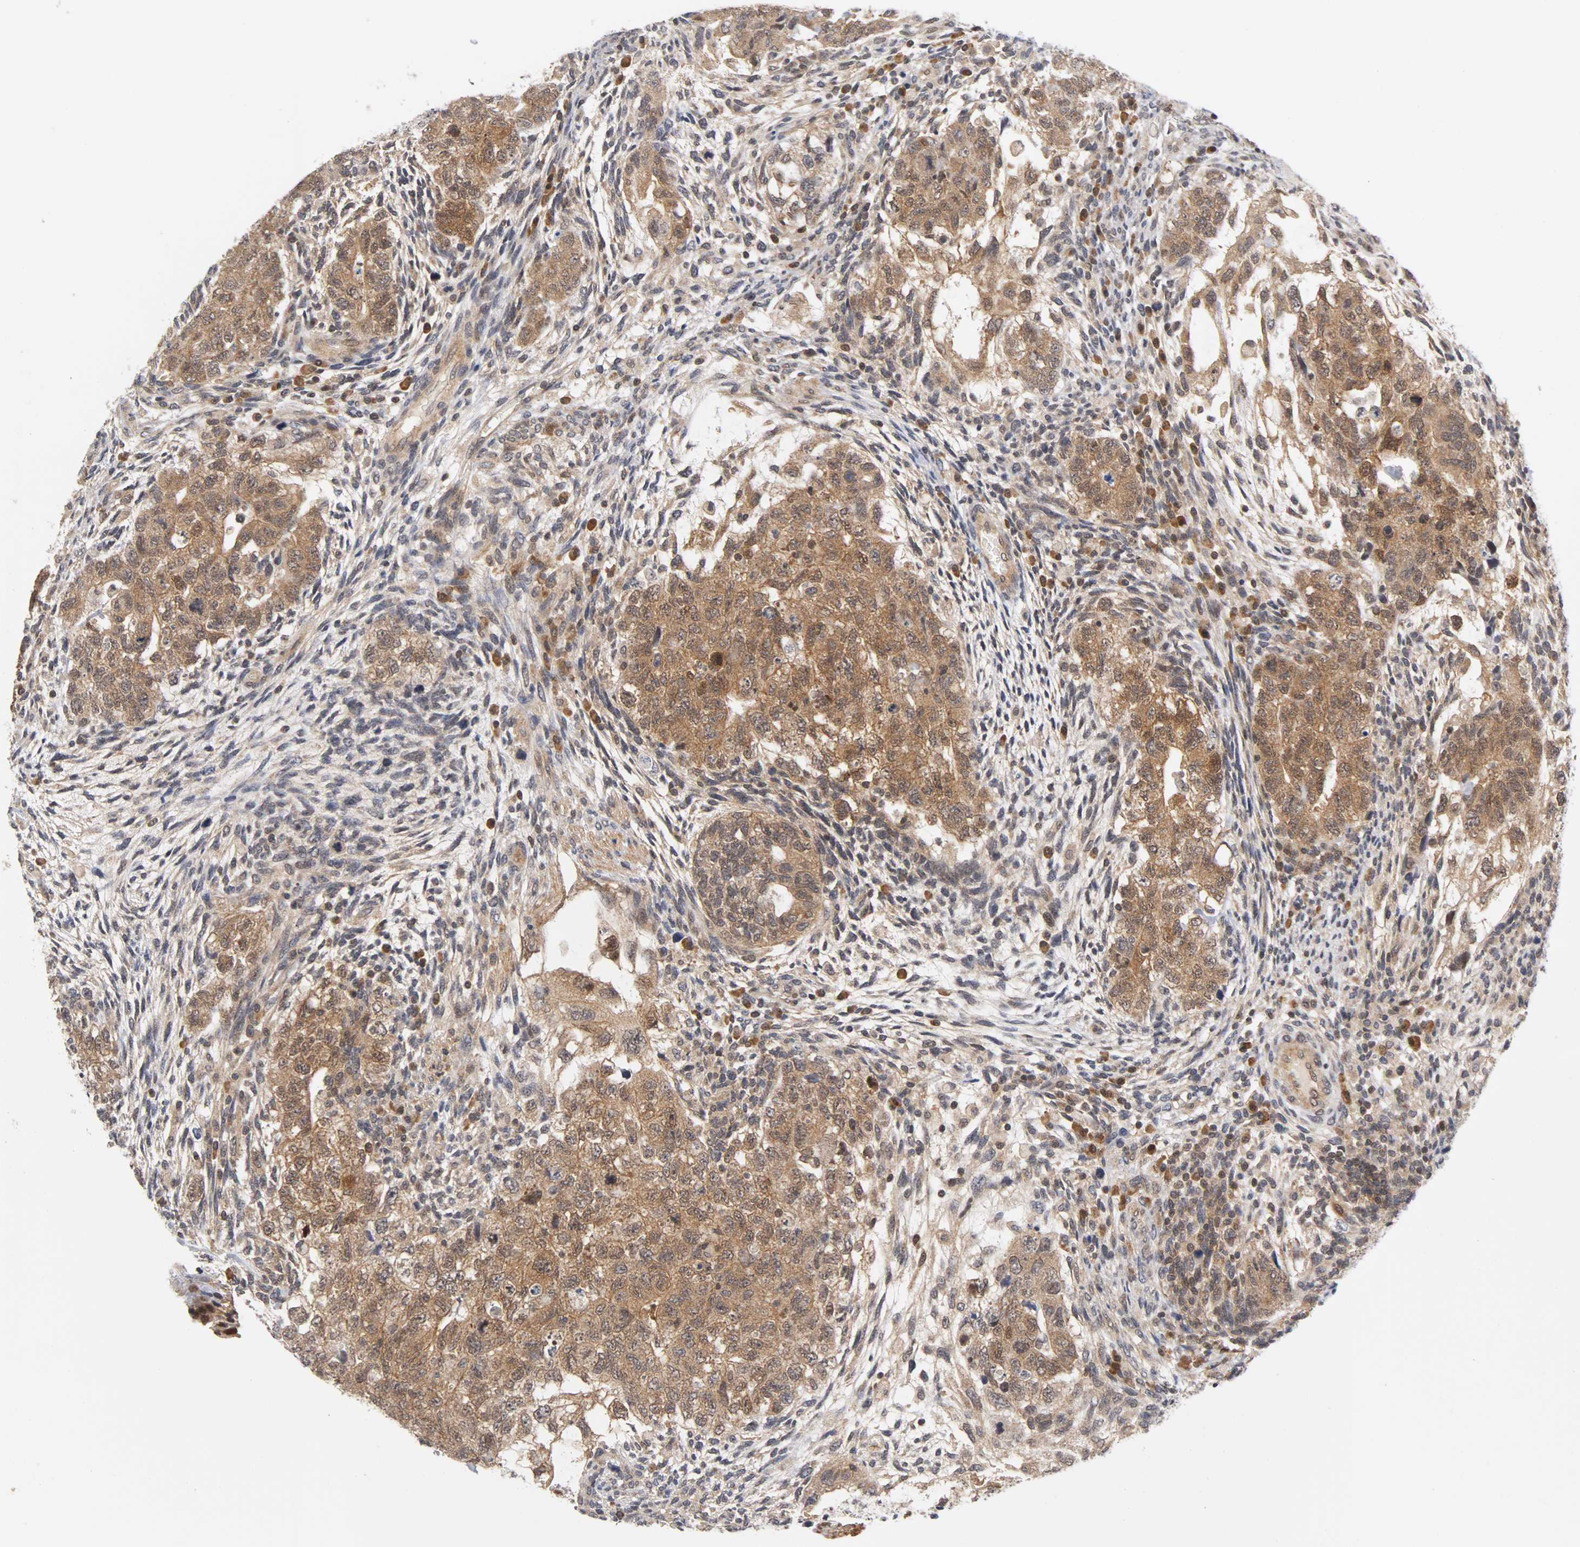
{"staining": {"intensity": "moderate", "quantity": ">75%", "location": "cytoplasmic/membranous,nuclear"}, "tissue": "testis cancer", "cell_type": "Tumor cells", "image_type": "cancer", "snomed": [{"axis": "morphology", "description": "Normal tissue, NOS"}, {"axis": "morphology", "description": "Carcinoma, Embryonal, NOS"}, {"axis": "topography", "description": "Testis"}], "caption": "Immunohistochemical staining of embryonal carcinoma (testis) reveals medium levels of moderate cytoplasmic/membranous and nuclear expression in about >75% of tumor cells. (brown staining indicates protein expression, while blue staining denotes nuclei).", "gene": "UBE2M", "patient": {"sex": "male", "age": 36}}